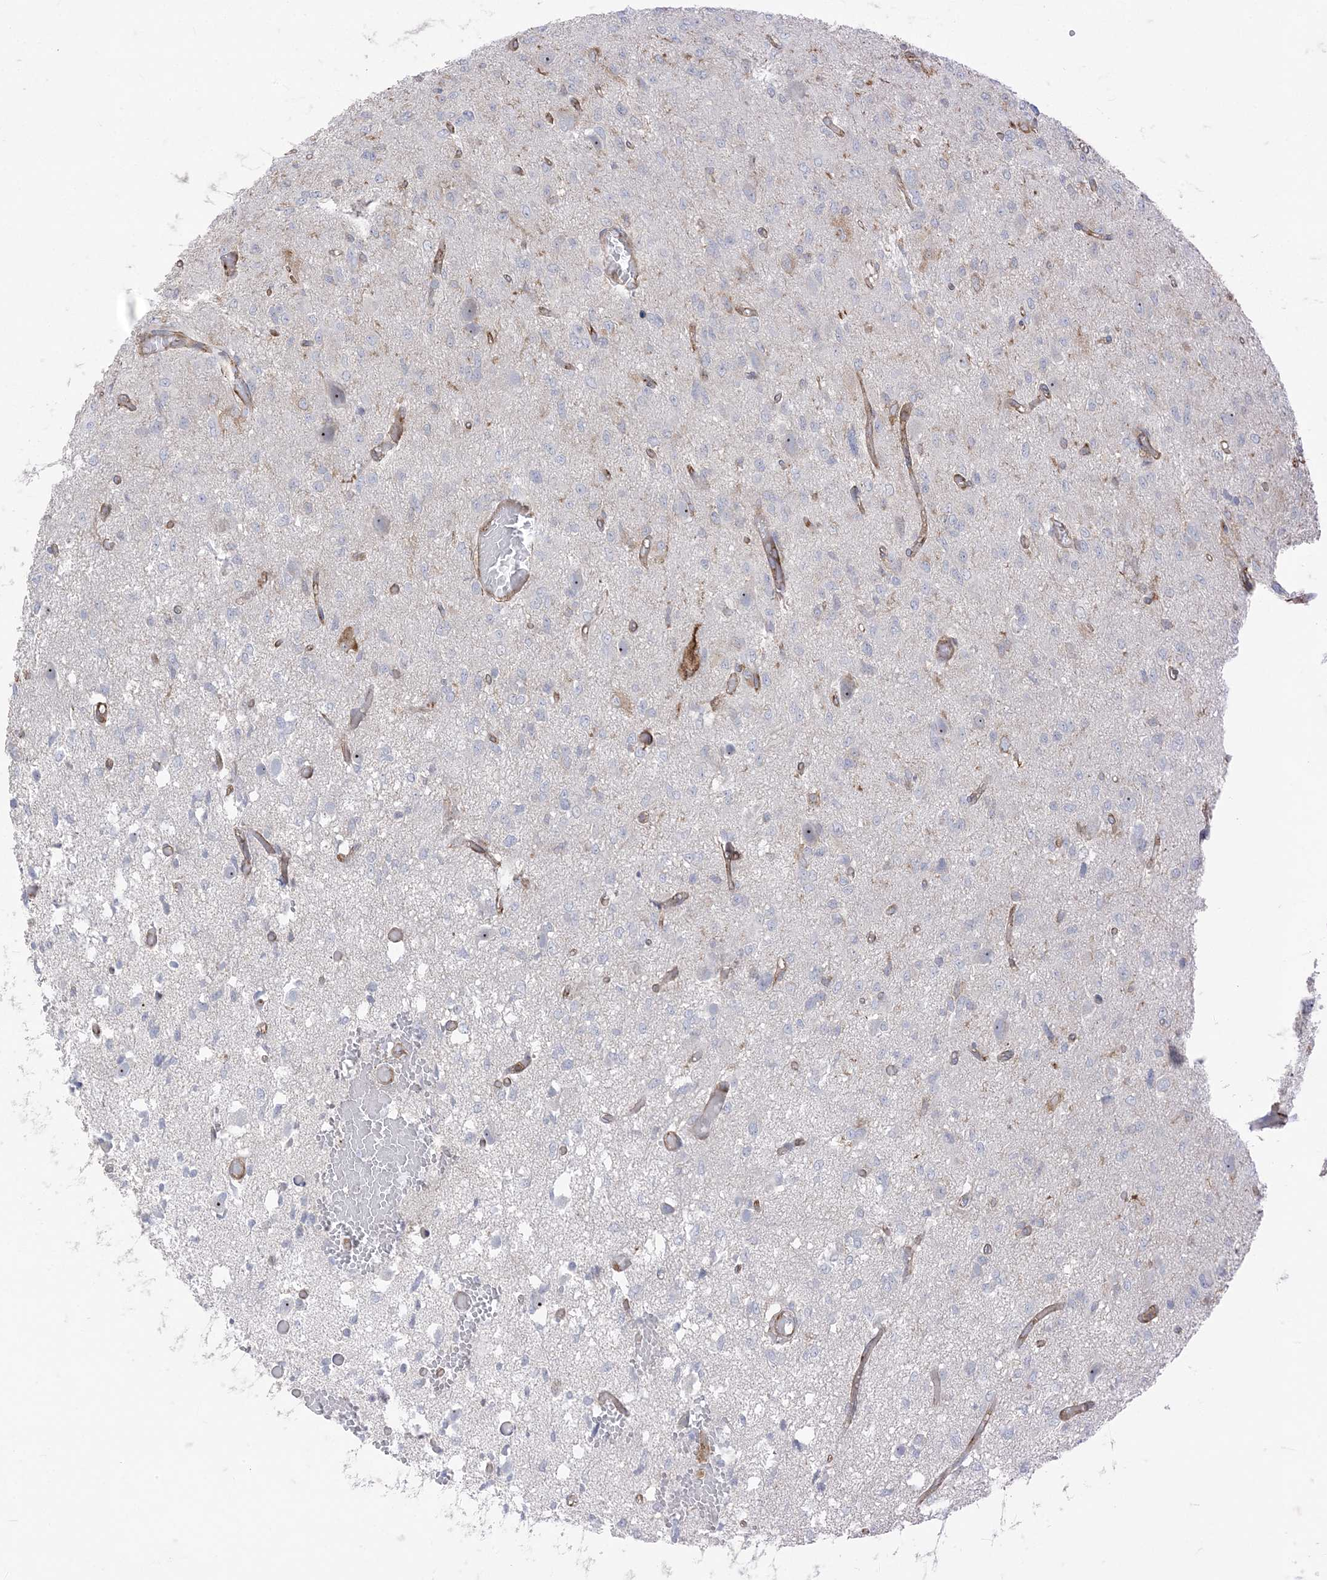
{"staining": {"intensity": "negative", "quantity": "none", "location": "none"}, "tissue": "glioma", "cell_type": "Tumor cells", "image_type": "cancer", "snomed": [{"axis": "morphology", "description": "Glioma, malignant, High grade"}, {"axis": "topography", "description": "Brain"}], "caption": "Immunohistochemistry micrograph of human glioma stained for a protein (brown), which reveals no positivity in tumor cells.", "gene": "DERL3", "patient": {"sex": "female", "age": 59}}